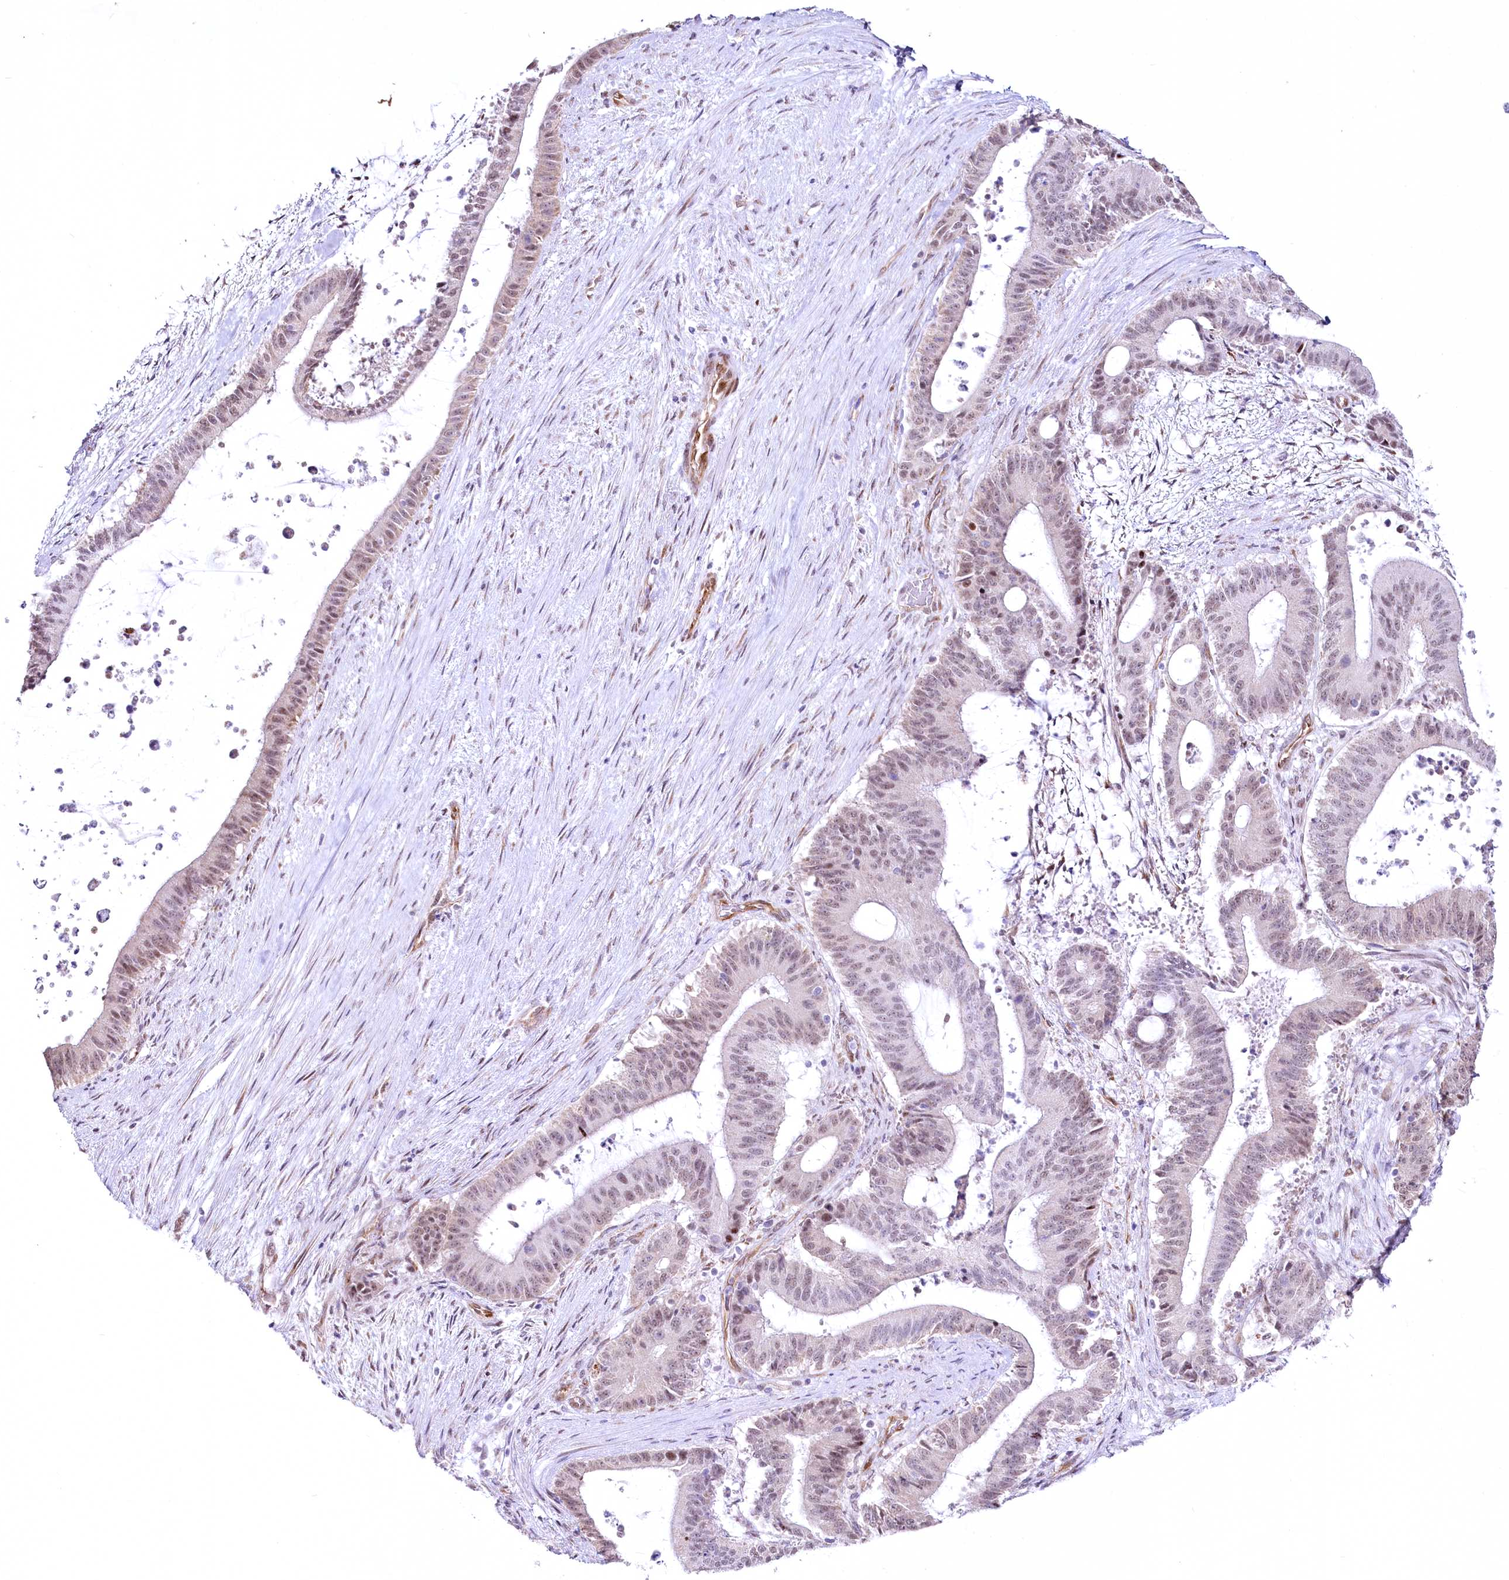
{"staining": {"intensity": "weak", "quantity": "25%-75%", "location": "nuclear"}, "tissue": "liver cancer", "cell_type": "Tumor cells", "image_type": "cancer", "snomed": [{"axis": "morphology", "description": "Normal tissue, NOS"}, {"axis": "morphology", "description": "Cholangiocarcinoma"}, {"axis": "topography", "description": "Liver"}, {"axis": "topography", "description": "Peripheral nerve tissue"}], "caption": "Immunohistochemistry (IHC) of human cholangiocarcinoma (liver) displays low levels of weak nuclear positivity in approximately 25%-75% of tumor cells.", "gene": "YBX3", "patient": {"sex": "female", "age": 73}}